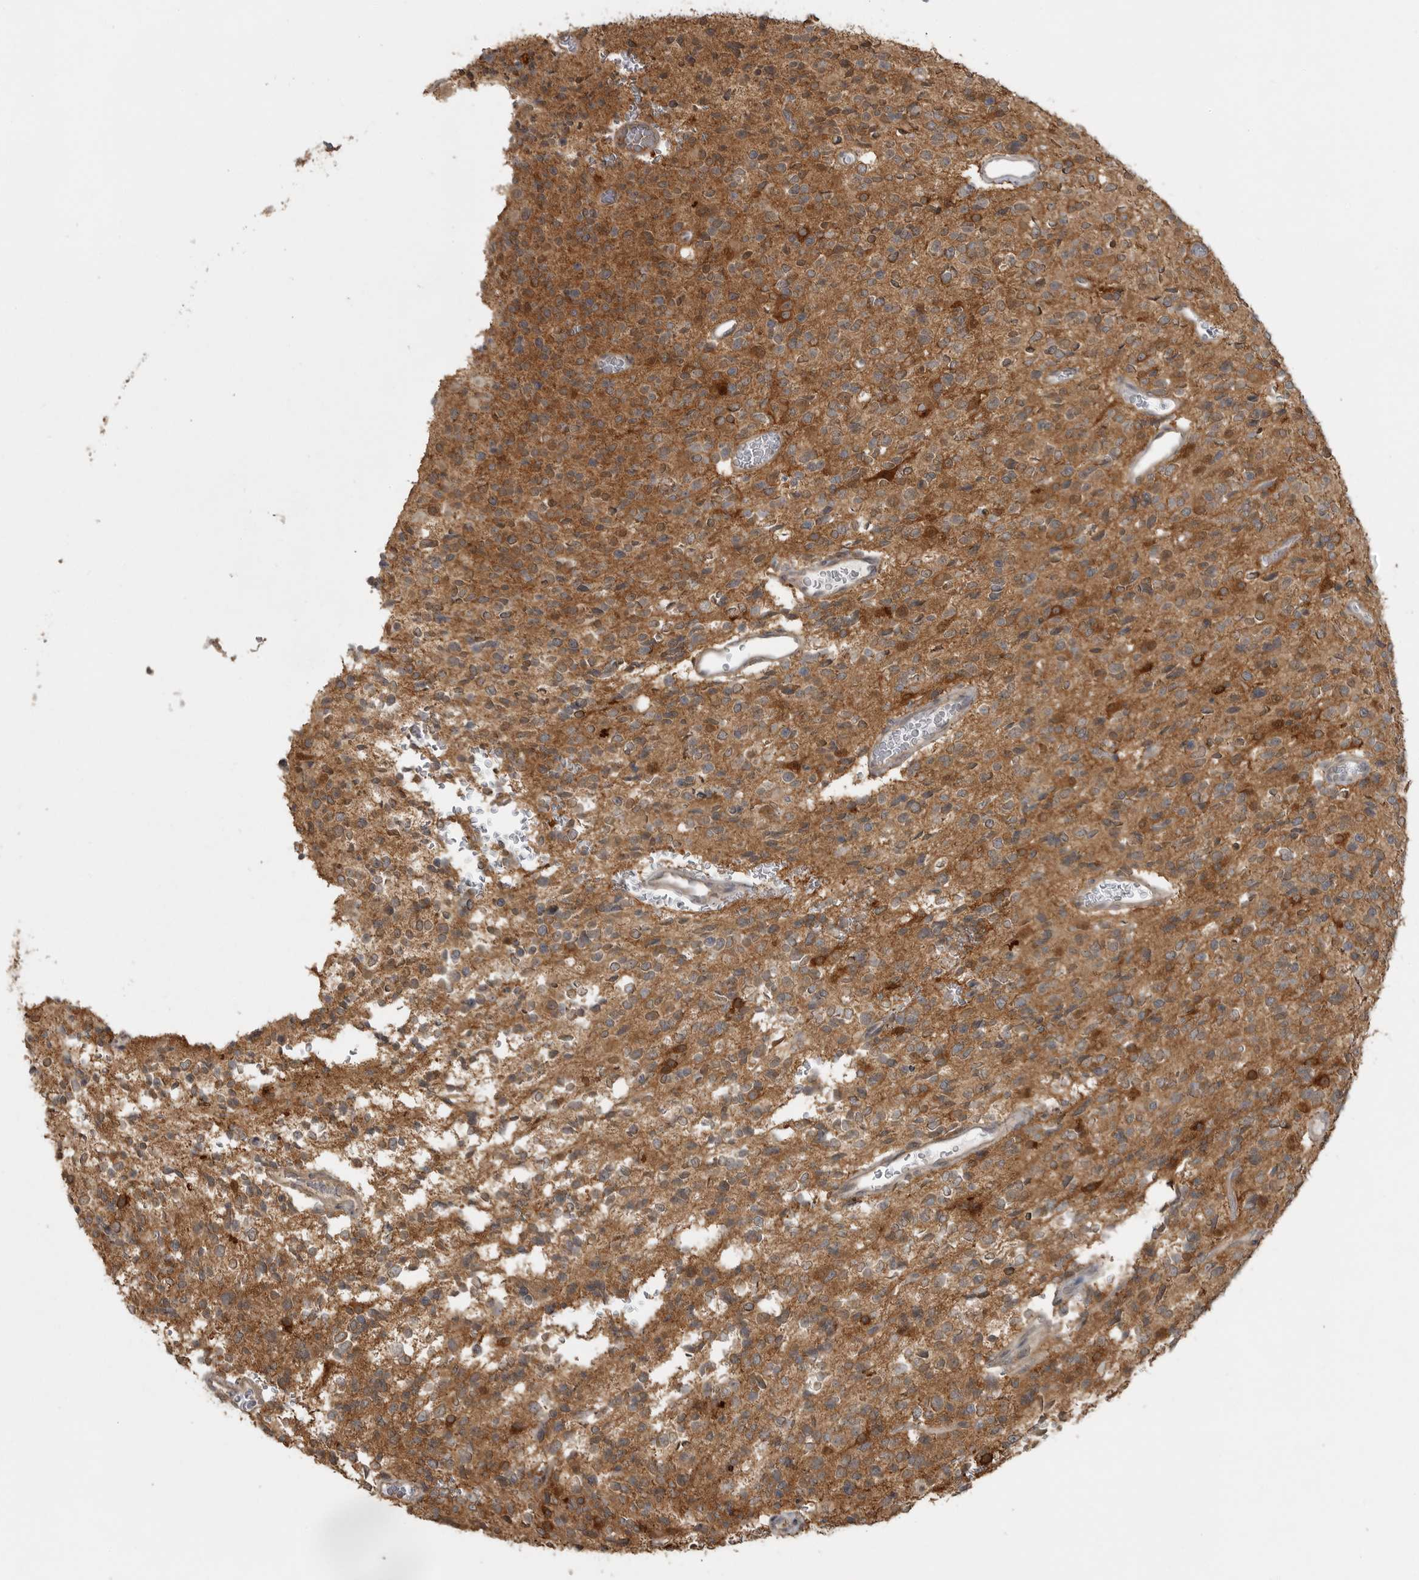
{"staining": {"intensity": "moderate", "quantity": ">75%", "location": "cytoplasmic/membranous"}, "tissue": "glioma", "cell_type": "Tumor cells", "image_type": "cancer", "snomed": [{"axis": "morphology", "description": "Glioma, malignant, High grade"}, {"axis": "topography", "description": "Brain"}], "caption": "Human glioma stained with a brown dye demonstrates moderate cytoplasmic/membranous positive expression in approximately >75% of tumor cells.", "gene": "LLGL1", "patient": {"sex": "male", "age": 34}}